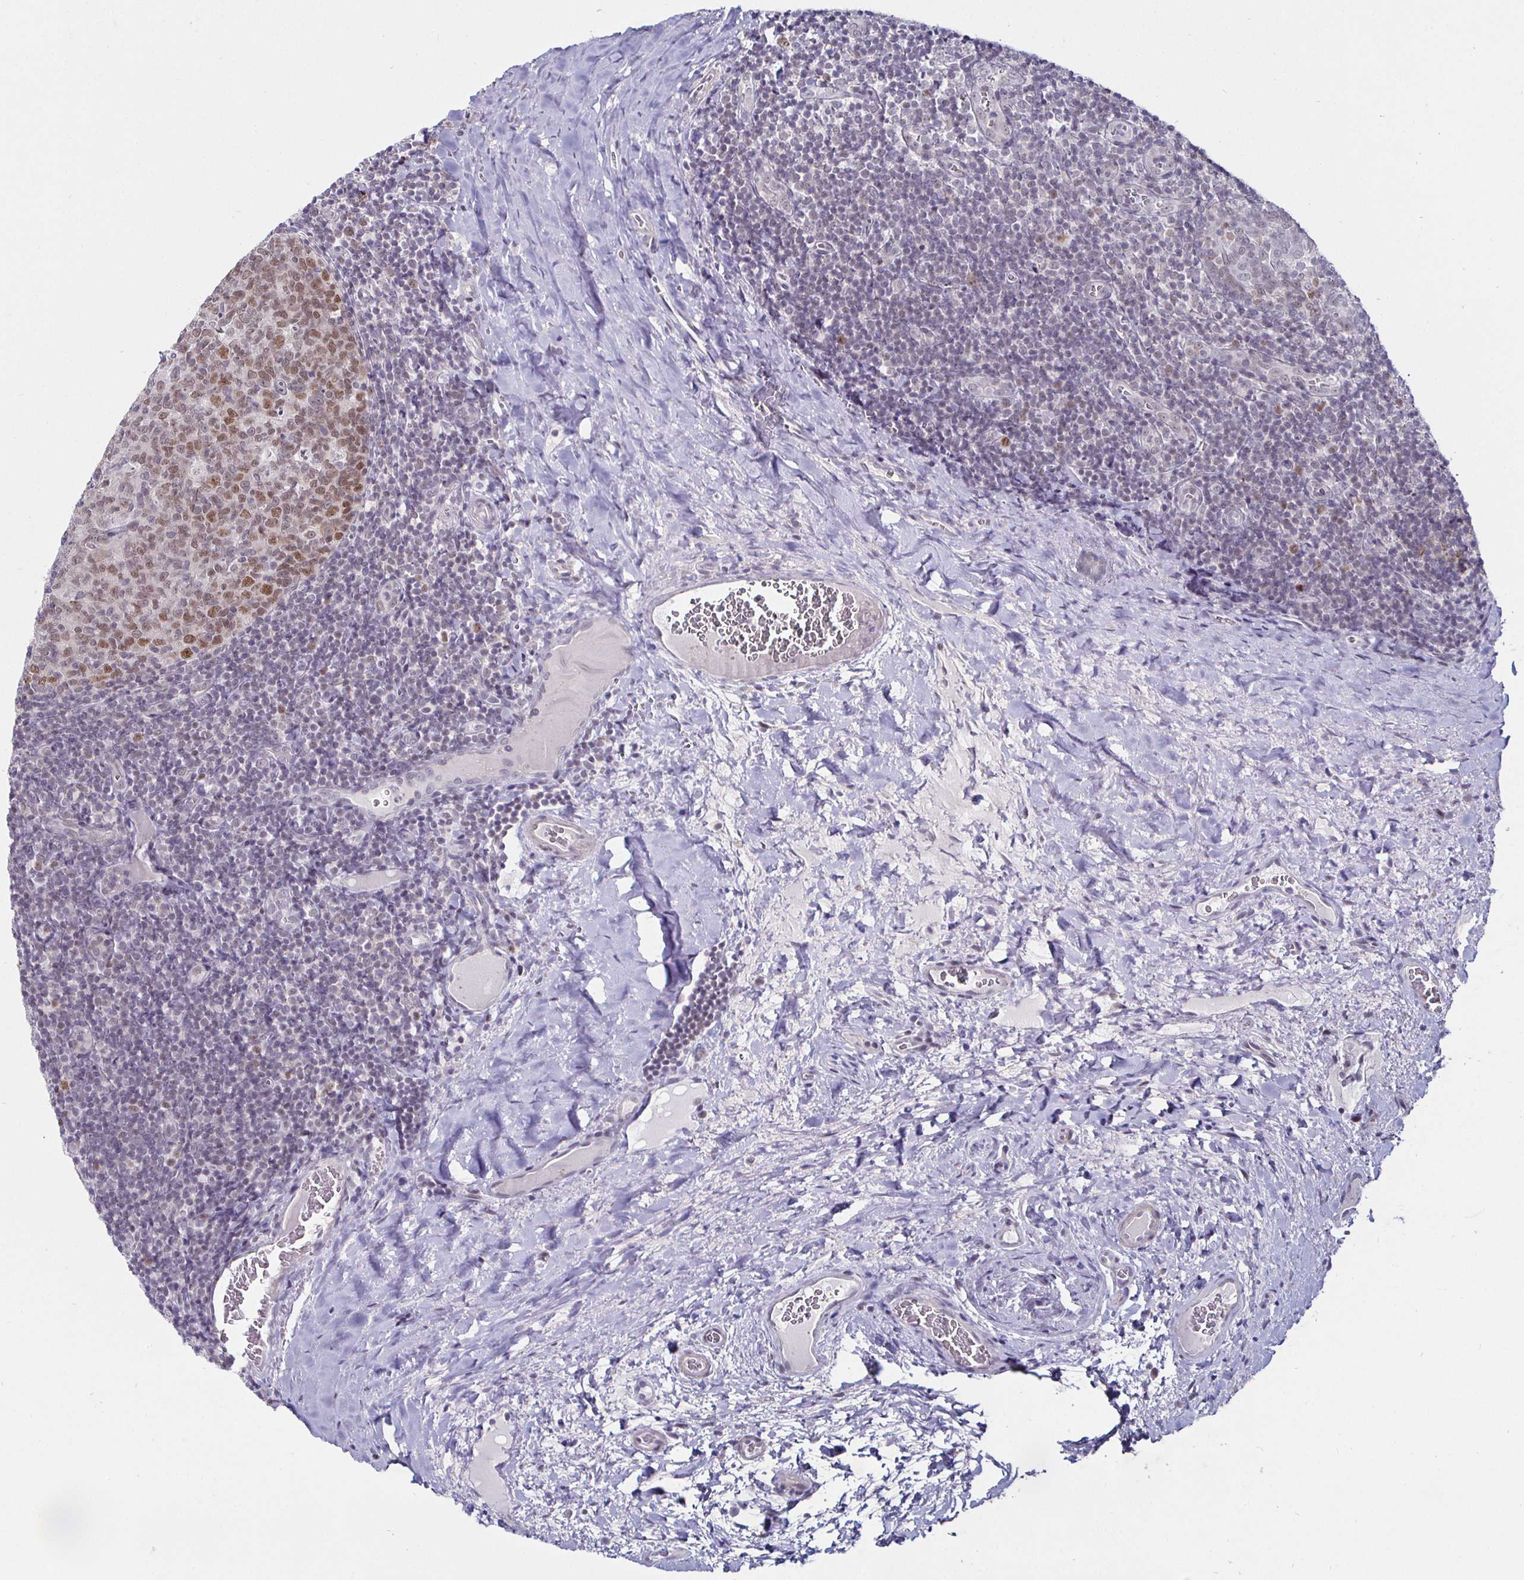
{"staining": {"intensity": "moderate", "quantity": "25%-75%", "location": "nuclear"}, "tissue": "tonsil", "cell_type": "Germinal center cells", "image_type": "normal", "snomed": [{"axis": "morphology", "description": "Normal tissue, NOS"}, {"axis": "morphology", "description": "Inflammation, NOS"}, {"axis": "topography", "description": "Tonsil"}], "caption": "A micrograph showing moderate nuclear expression in approximately 25%-75% of germinal center cells in unremarkable tonsil, as visualized by brown immunohistochemical staining.", "gene": "MLH1", "patient": {"sex": "female", "age": 31}}